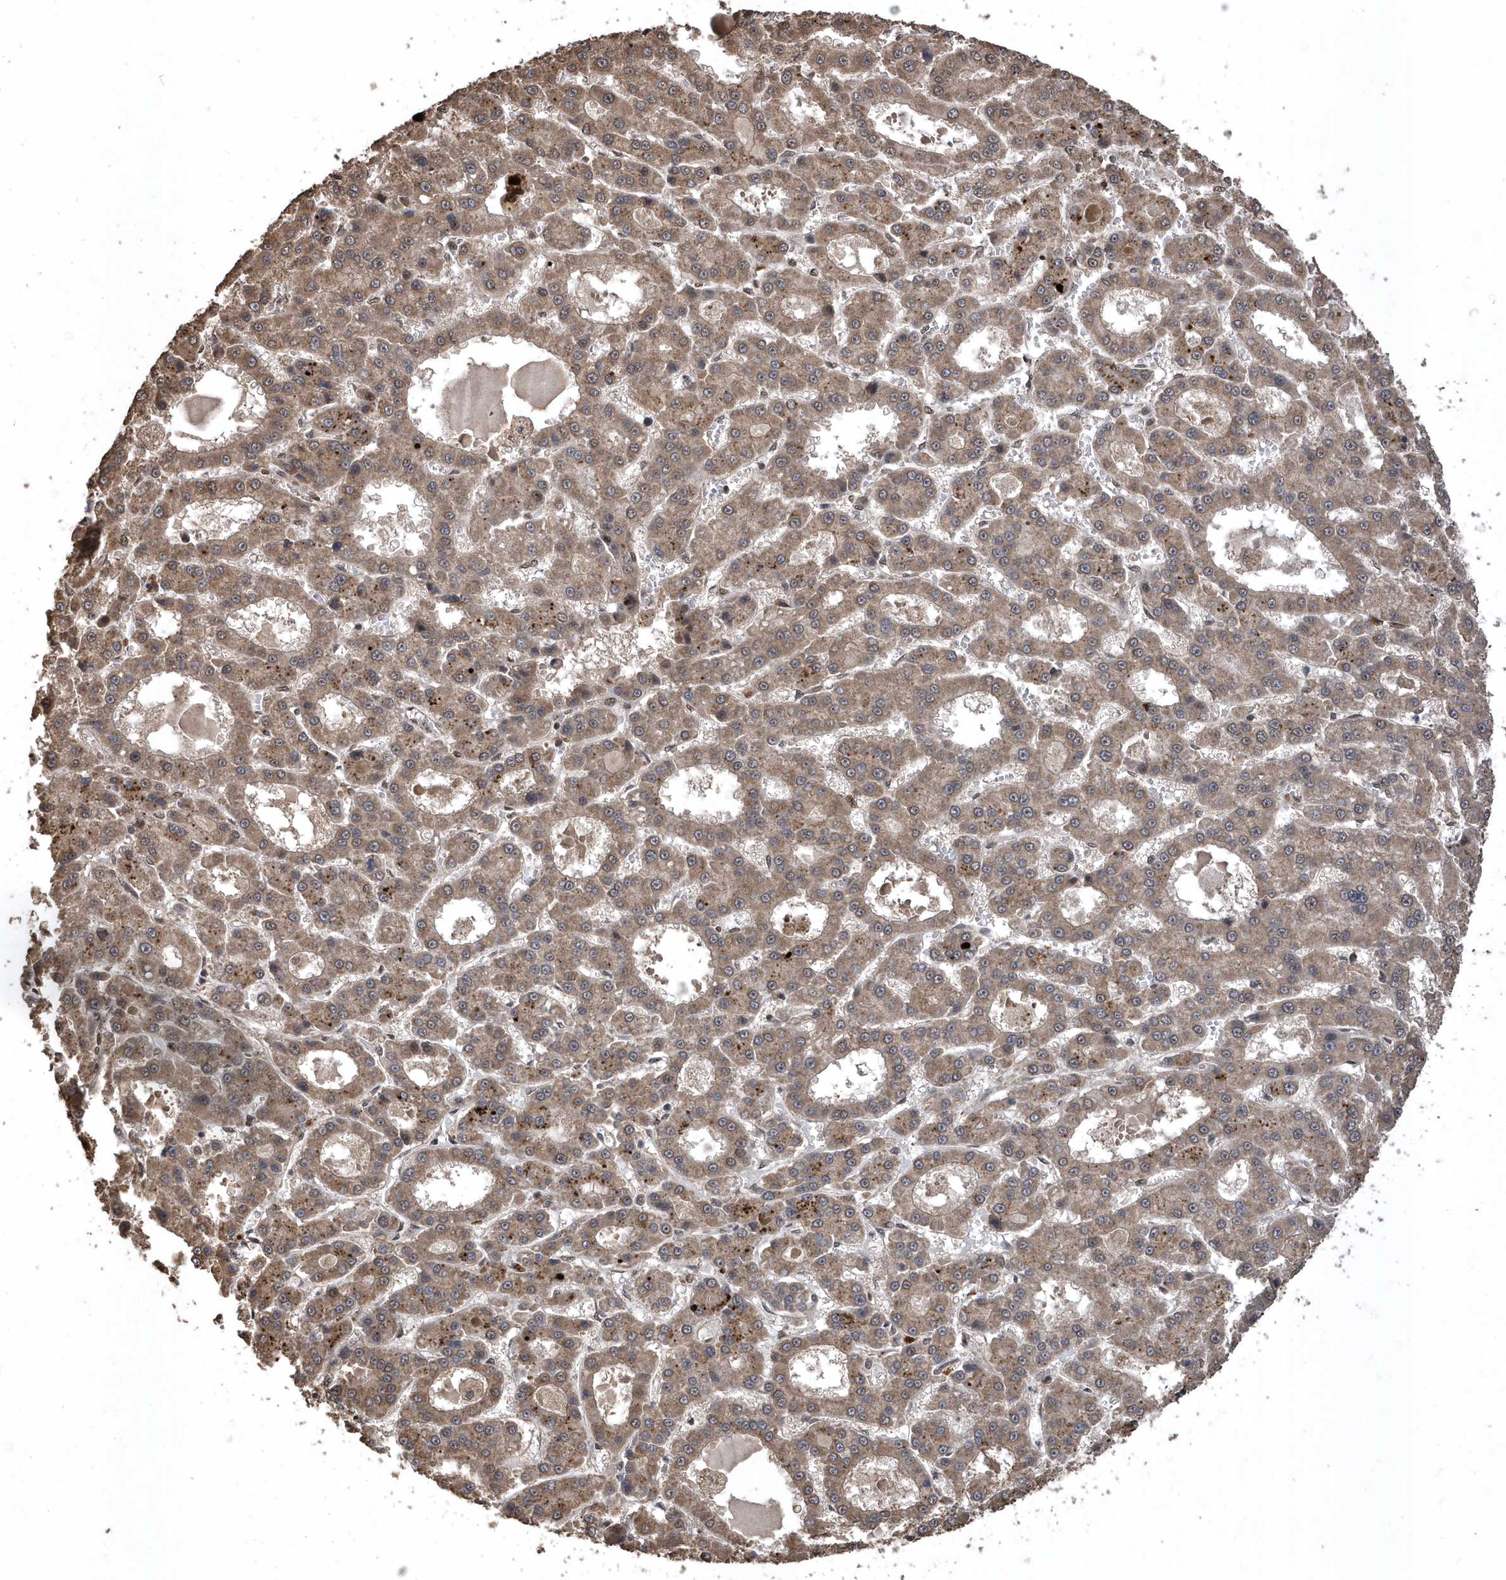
{"staining": {"intensity": "moderate", "quantity": ">75%", "location": "cytoplasmic/membranous"}, "tissue": "liver cancer", "cell_type": "Tumor cells", "image_type": "cancer", "snomed": [{"axis": "morphology", "description": "Carcinoma, Hepatocellular, NOS"}, {"axis": "topography", "description": "Liver"}], "caption": "Immunohistochemical staining of human liver hepatocellular carcinoma displays medium levels of moderate cytoplasmic/membranous protein positivity in approximately >75% of tumor cells. (DAB (3,3'-diaminobenzidine) = brown stain, brightfield microscopy at high magnification).", "gene": "INTS12", "patient": {"sex": "male", "age": 70}}